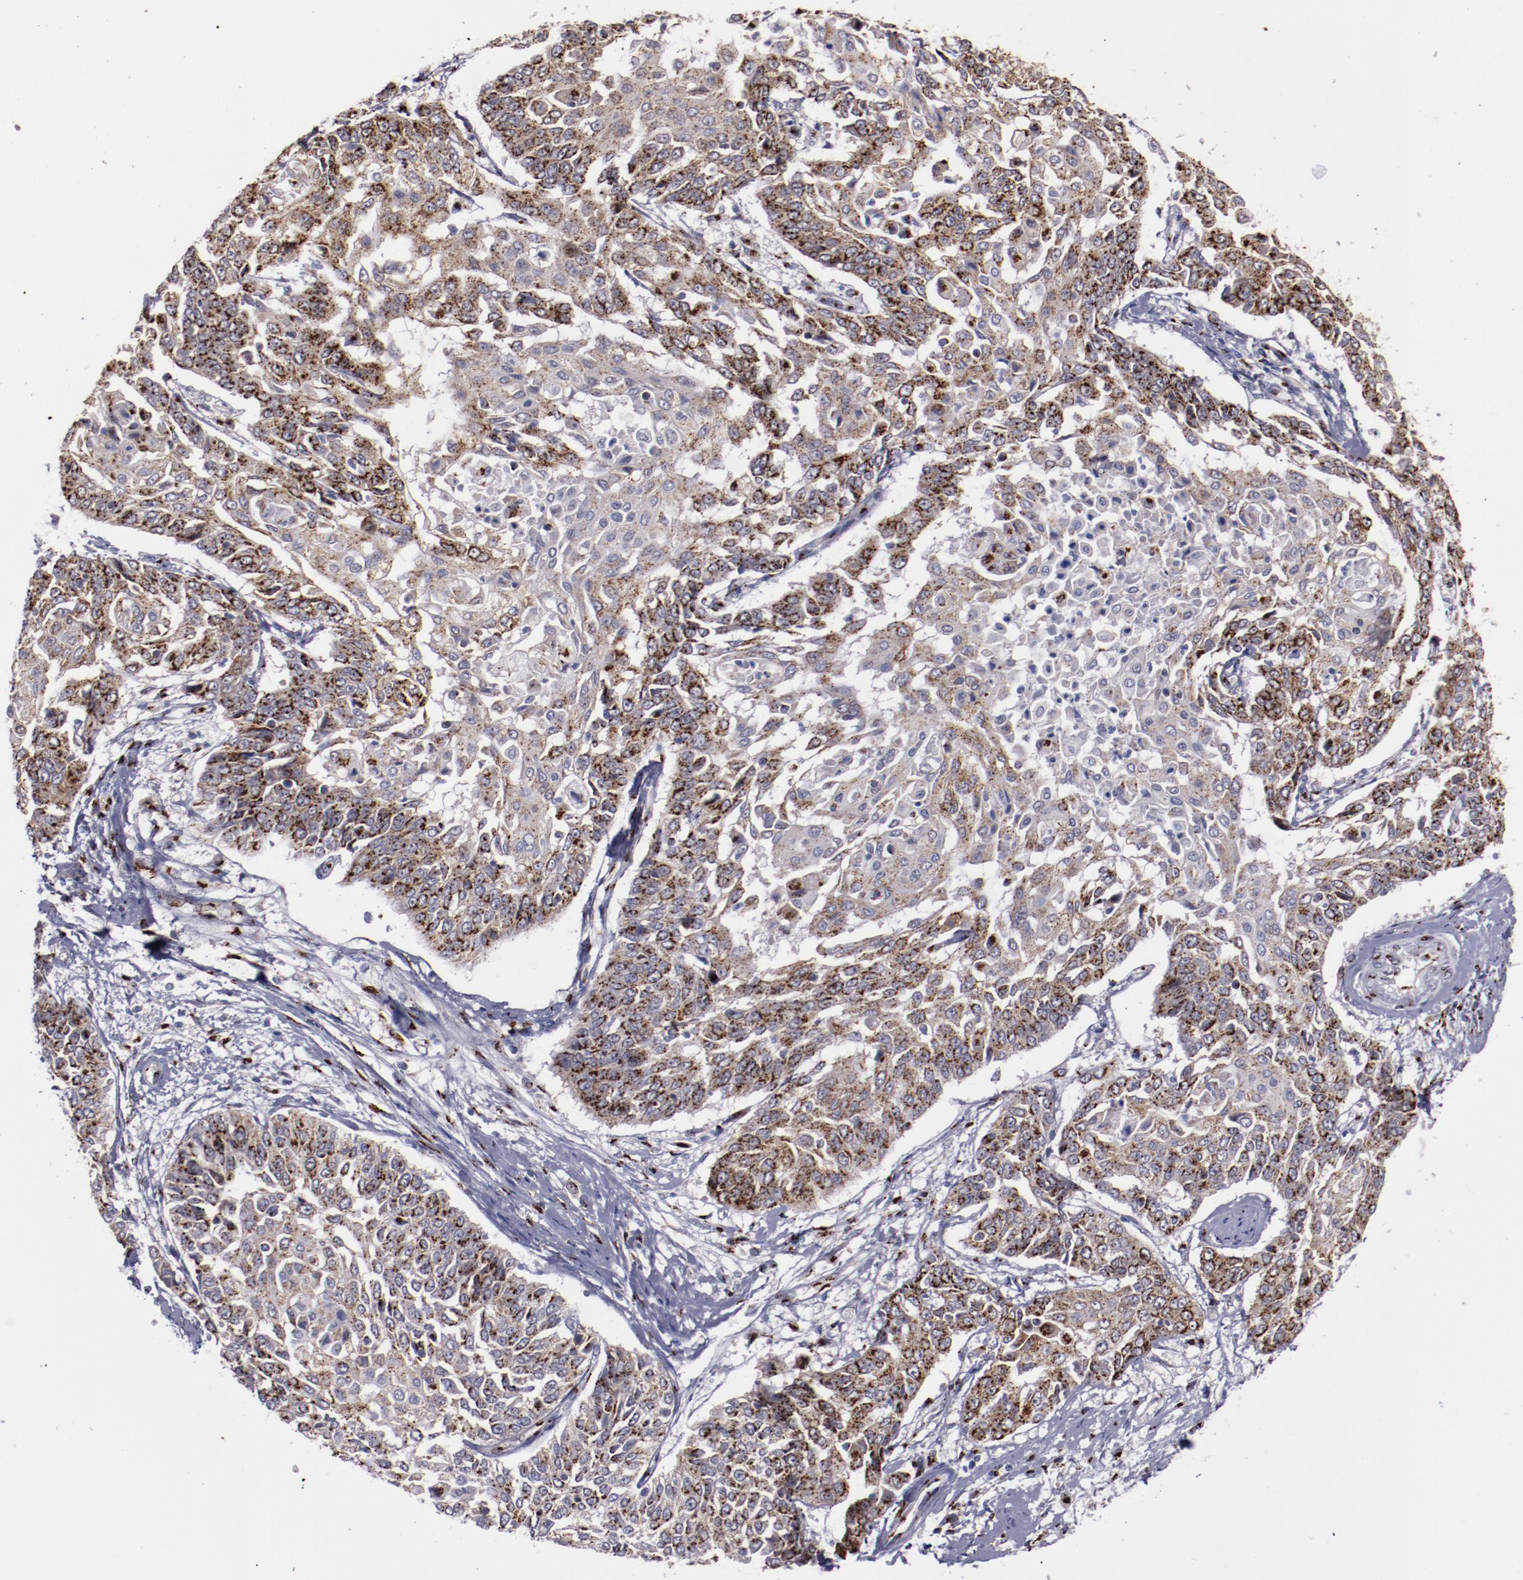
{"staining": {"intensity": "strong", "quantity": ">75%", "location": "cytoplasmic/membranous"}, "tissue": "cervical cancer", "cell_type": "Tumor cells", "image_type": "cancer", "snomed": [{"axis": "morphology", "description": "Squamous cell carcinoma, NOS"}, {"axis": "topography", "description": "Cervix"}], "caption": "The image reveals a brown stain indicating the presence of a protein in the cytoplasmic/membranous of tumor cells in squamous cell carcinoma (cervical).", "gene": "GOLIM4", "patient": {"sex": "female", "age": 64}}